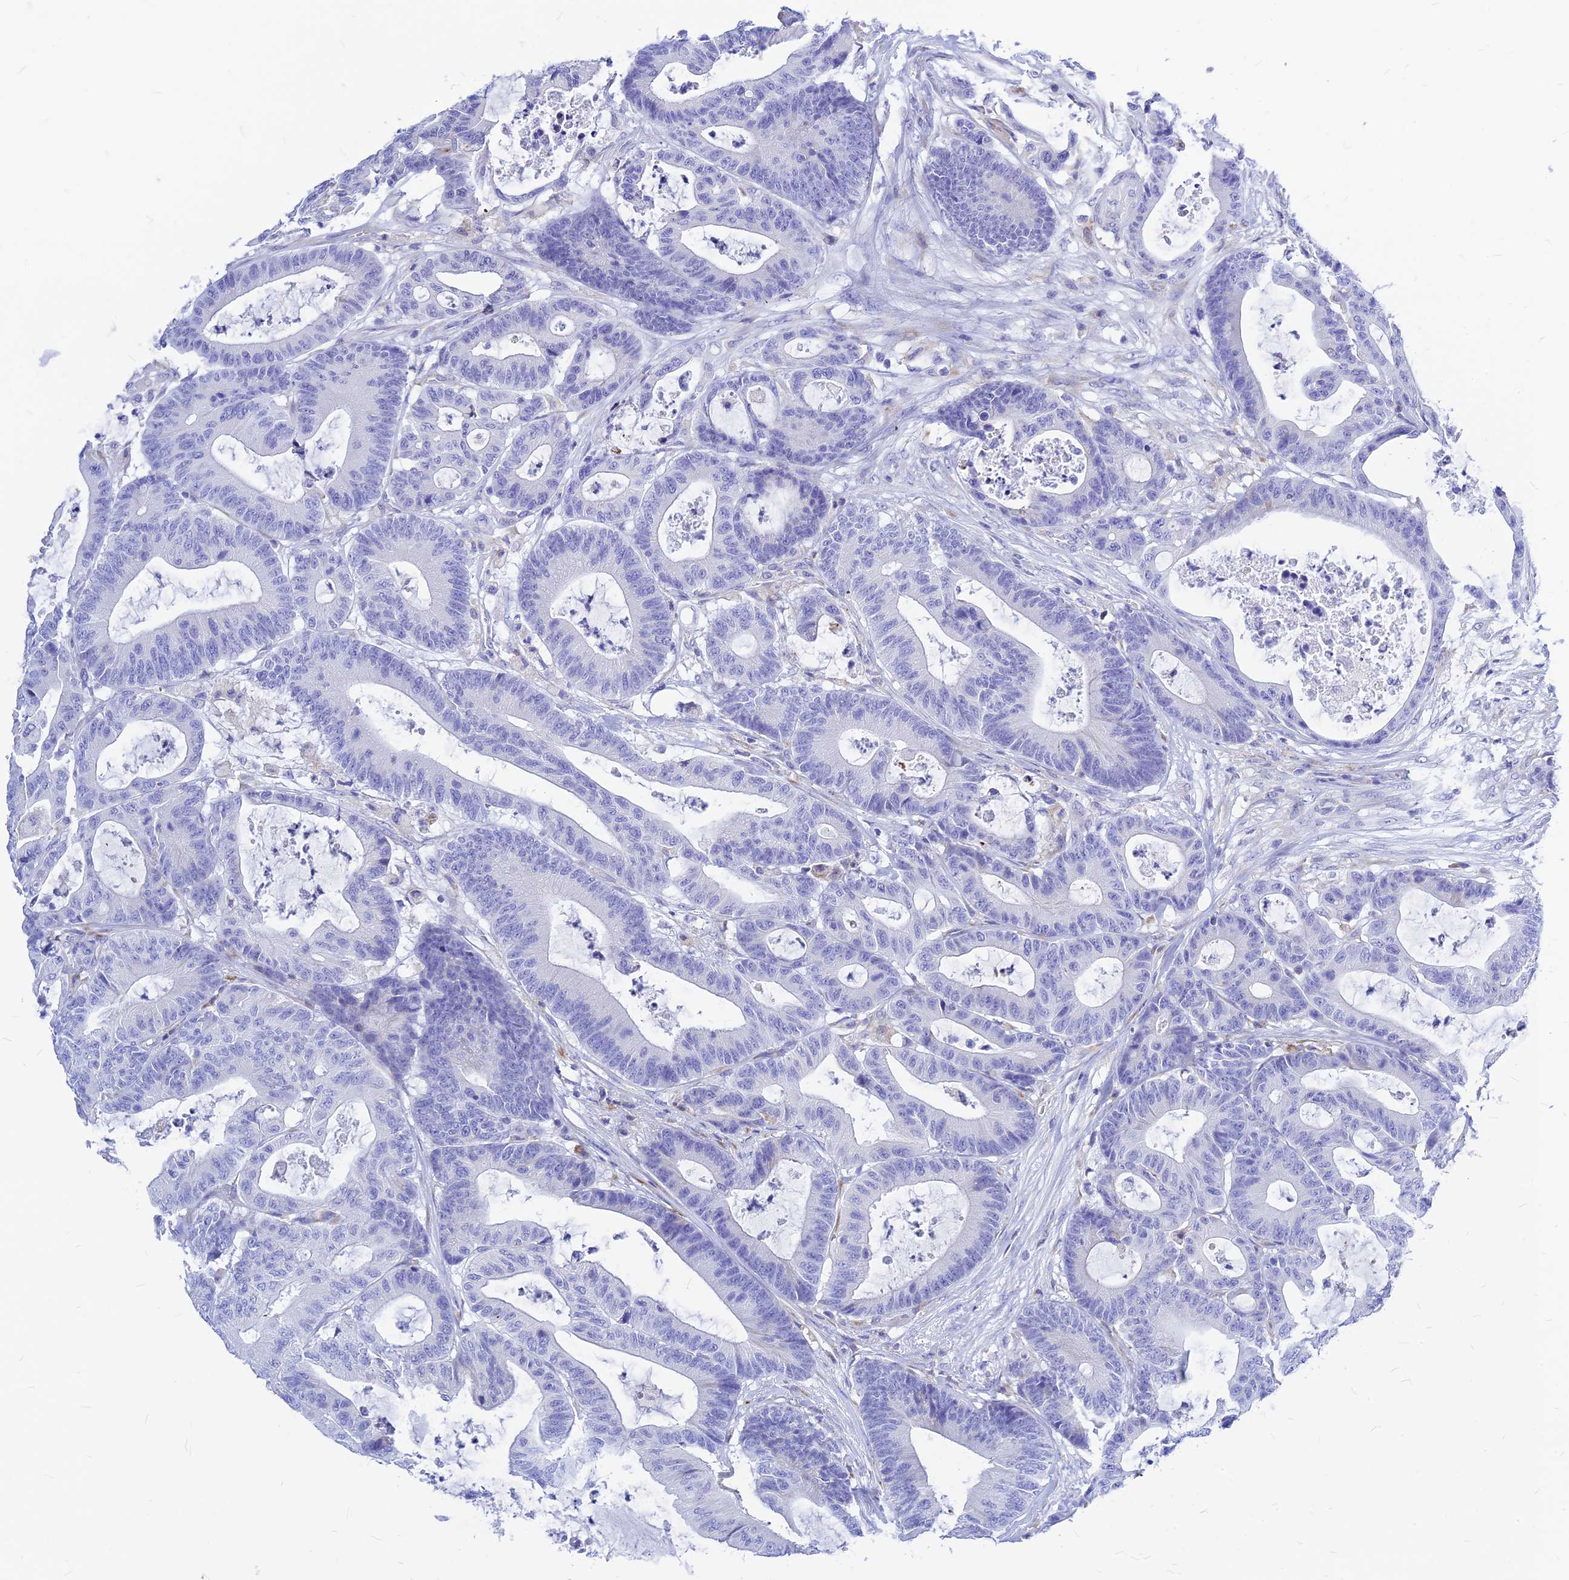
{"staining": {"intensity": "negative", "quantity": "none", "location": "none"}, "tissue": "colorectal cancer", "cell_type": "Tumor cells", "image_type": "cancer", "snomed": [{"axis": "morphology", "description": "Adenocarcinoma, NOS"}, {"axis": "topography", "description": "Colon"}], "caption": "Photomicrograph shows no significant protein positivity in tumor cells of colorectal cancer (adenocarcinoma).", "gene": "CNOT6", "patient": {"sex": "female", "age": 84}}